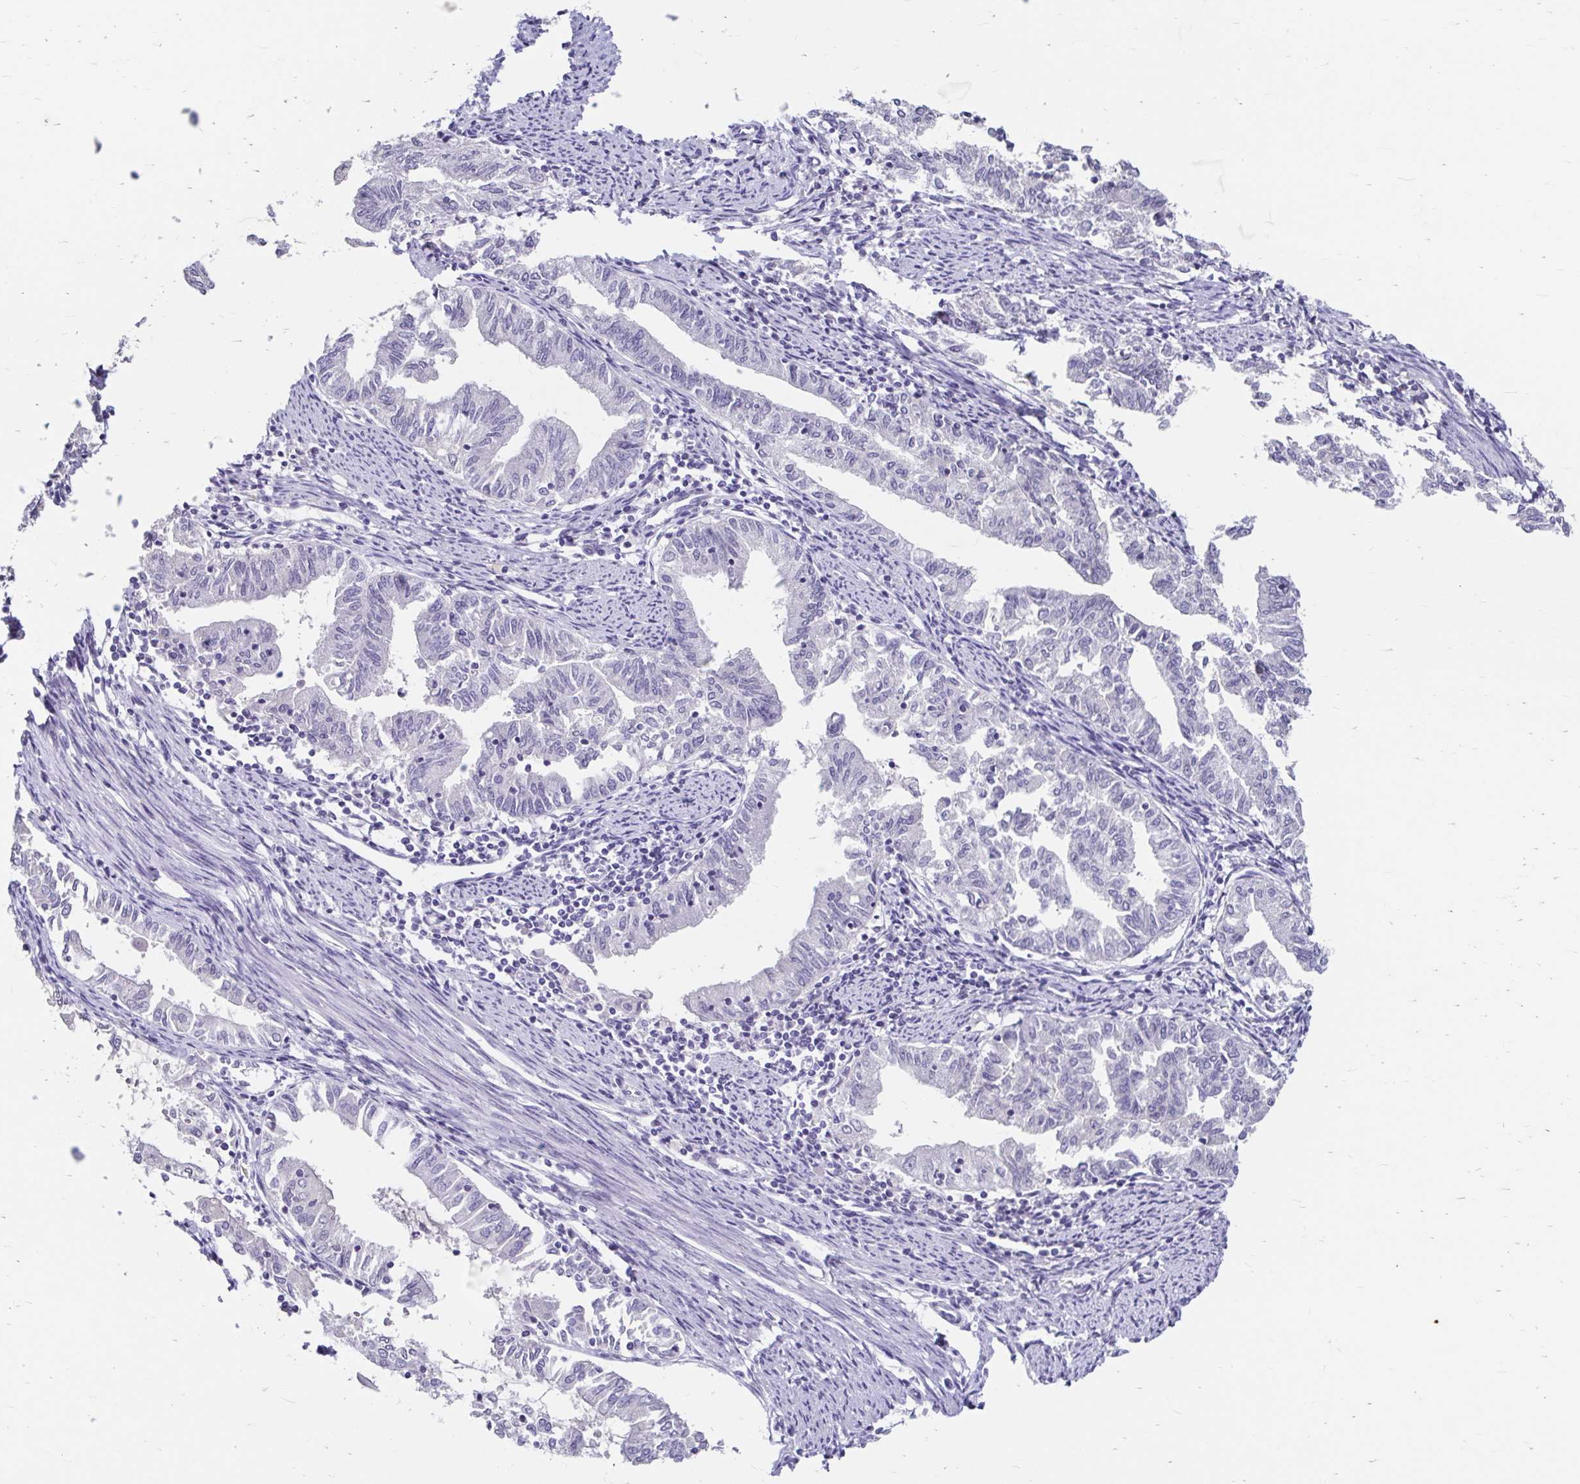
{"staining": {"intensity": "negative", "quantity": "none", "location": "none"}, "tissue": "endometrial cancer", "cell_type": "Tumor cells", "image_type": "cancer", "snomed": [{"axis": "morphology", "description": "Adenocarcinoma, NOS"}, {"axis": "topography", "description": "Endometrium"}], "caption": "Immunohistochemistry (IHC) micrograph of neoplastic tissue: human endometrial cancer (adenocarcinoma) stained with DAB exhibits no significant protein staining in tumor cells.", "gene": "SCG3", "patient": {"sex": "female", "age": 79}}